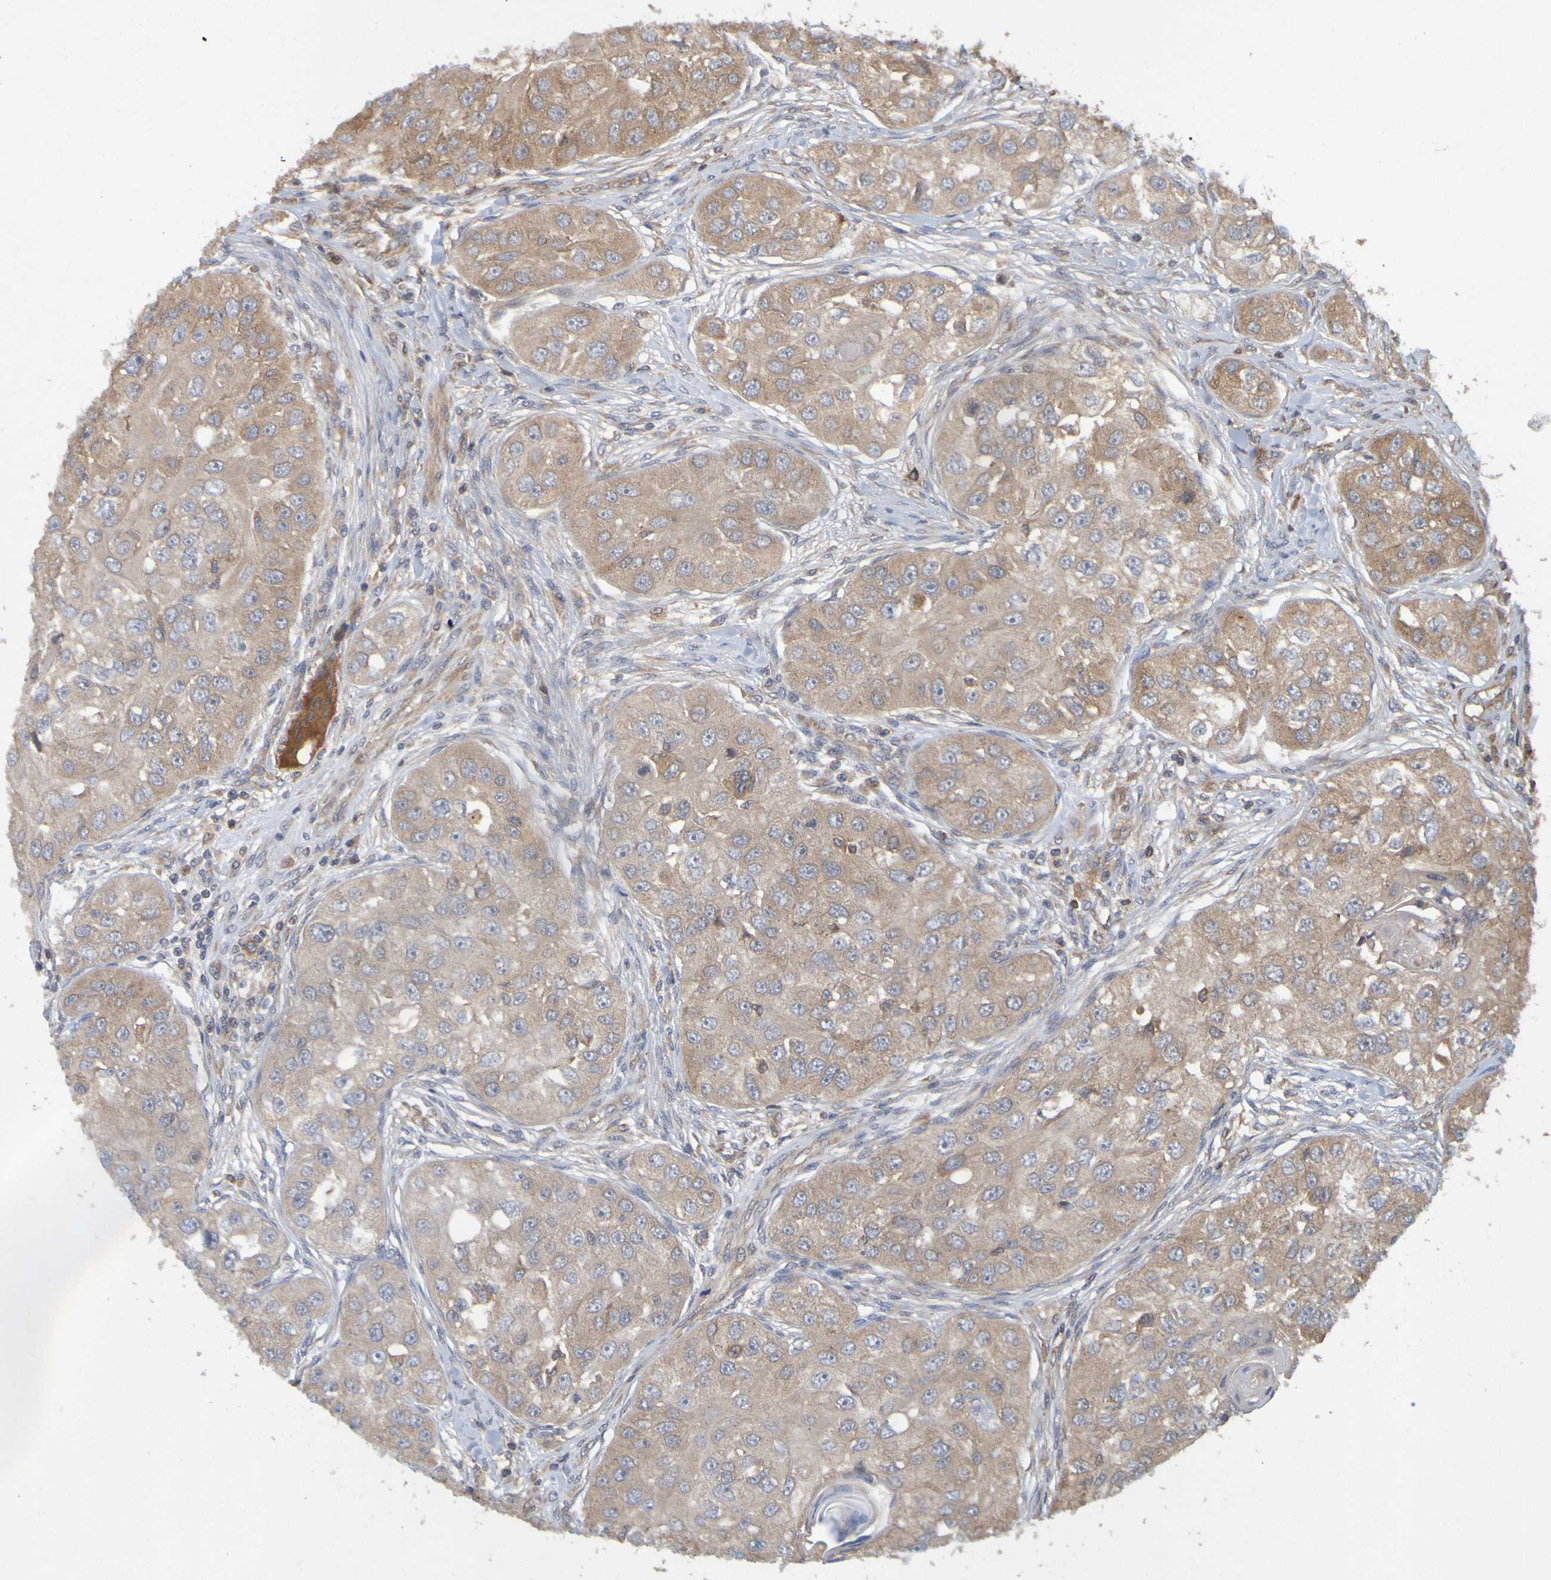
{"staining": {"intensity": "moderate", "quantity": "25%-75%", "location": "cytoplasmic/membranous"}, "tissue": "head and neck cancer", "cell_type": "Tumor cells", "image_type": "cancer", "snomed": [{"axis": "morphology", "description": "Normal tissue, NOS"}, {"axis": "morphology", "description": "Squamous cell carcinoma, NOS"}, {"axis": "topography", "description": "Skeletal muscle"}, {"axis": "topography", "description": "Head-Neck"}], "caption": "The immunohistochemical stain labels moderate cytoplasmic/membranous staining in tumor cells of squamous cell carcinoma (head and neck) tissue.", "gene": "OCRL", "patient": {"sex": "male", "age": 51}}